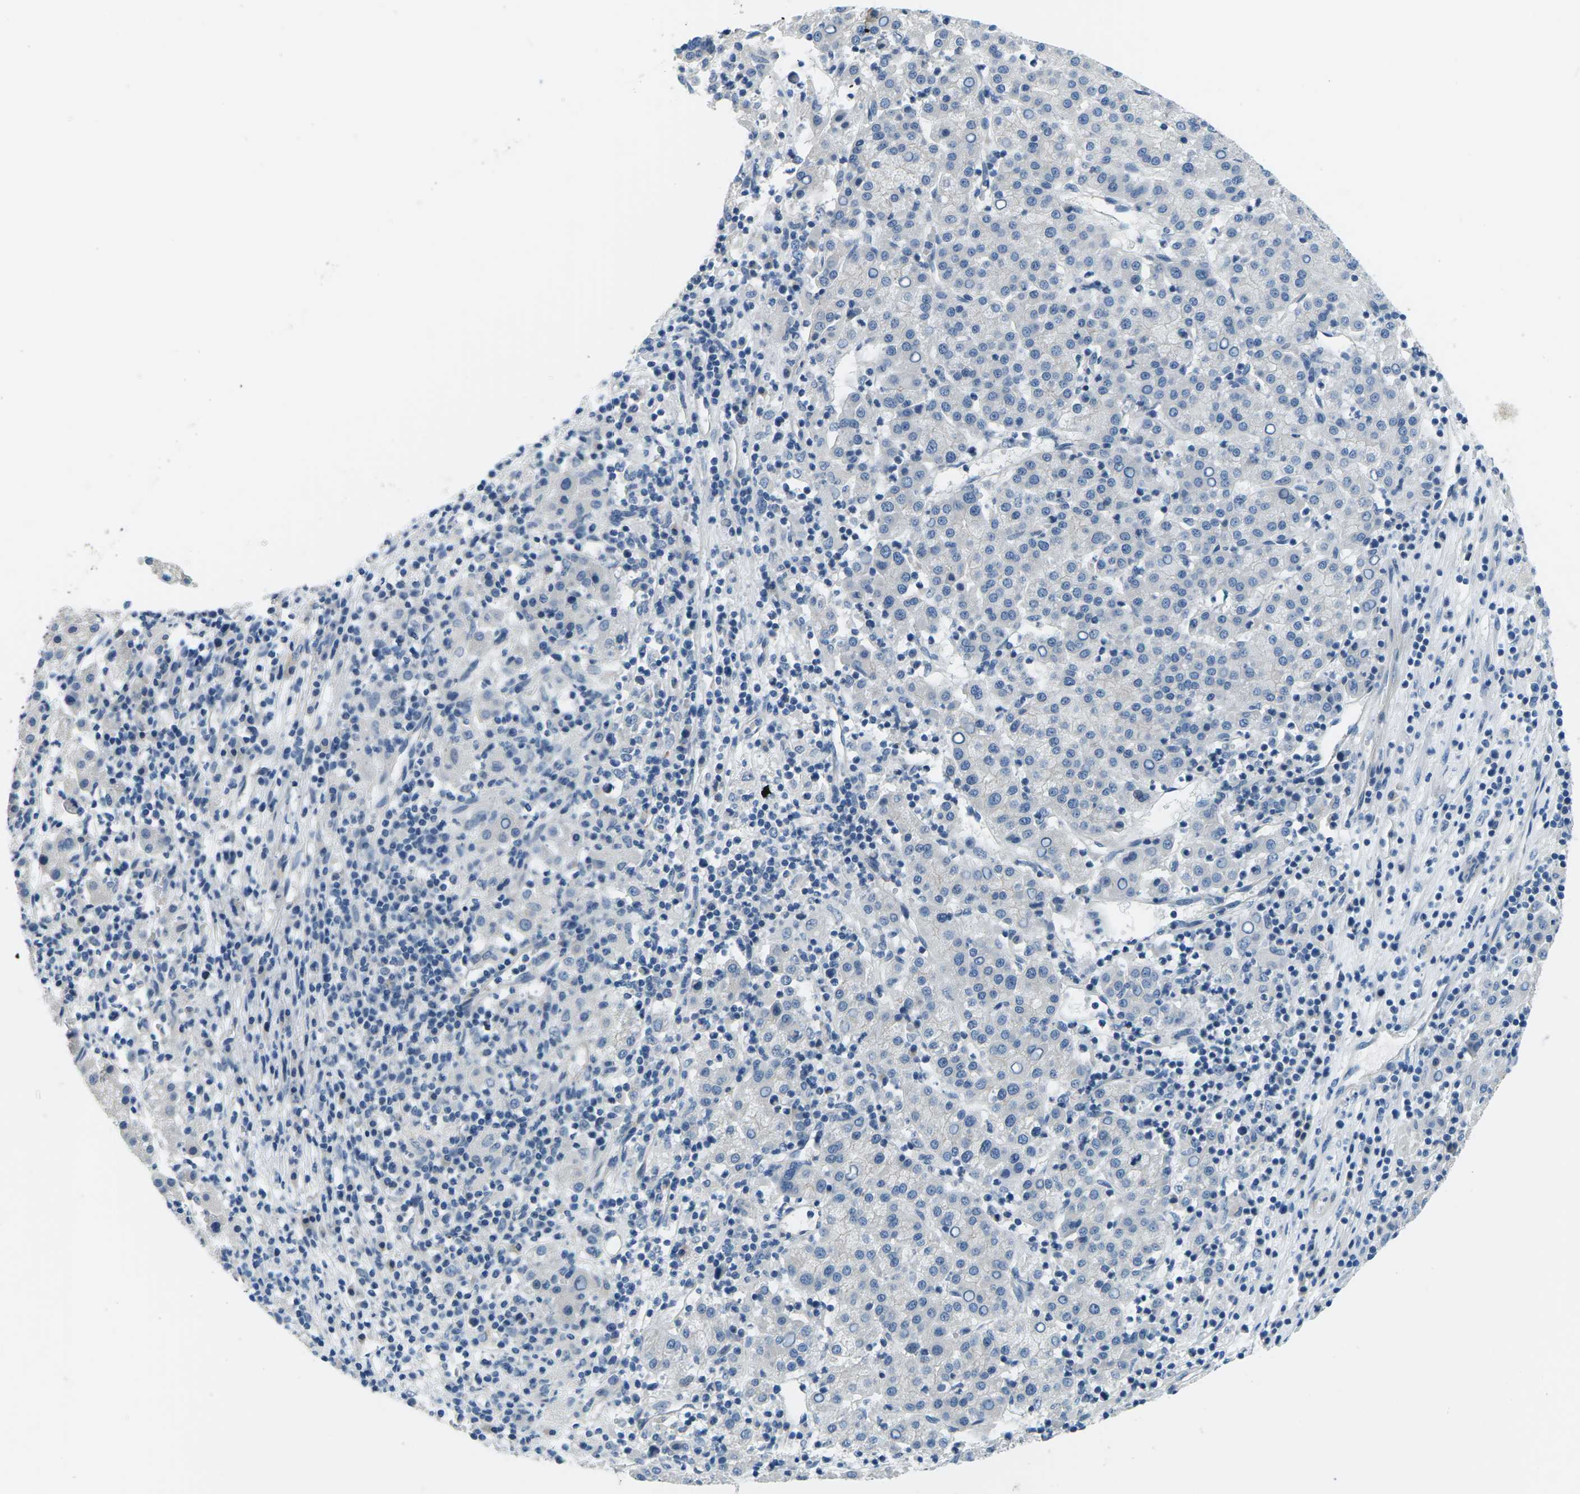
{"staining": {"intensity": "negative", "quantity": "none", "location": "none"}, "tissue": "liver cancer", "cell_type": "Tumor cells", "image_type": "cancer", "snomed": [{"axis": "morphology", "description": "Carcinoma, Hepatocellular, NOS"}, {"axis": "topography", "description": "Liver"}], "caption": "Immunohistochemistry histopathology image of human liver cancer (hepatocellular carcinoma) stained for a protein (brown), which shows no positivity in tumor cells. (Immunohistochemistry (ihc), brightfield microscopy, high magnification).", "gene": "CTNND1", "patient": {"sex": "female", "age": 58}}